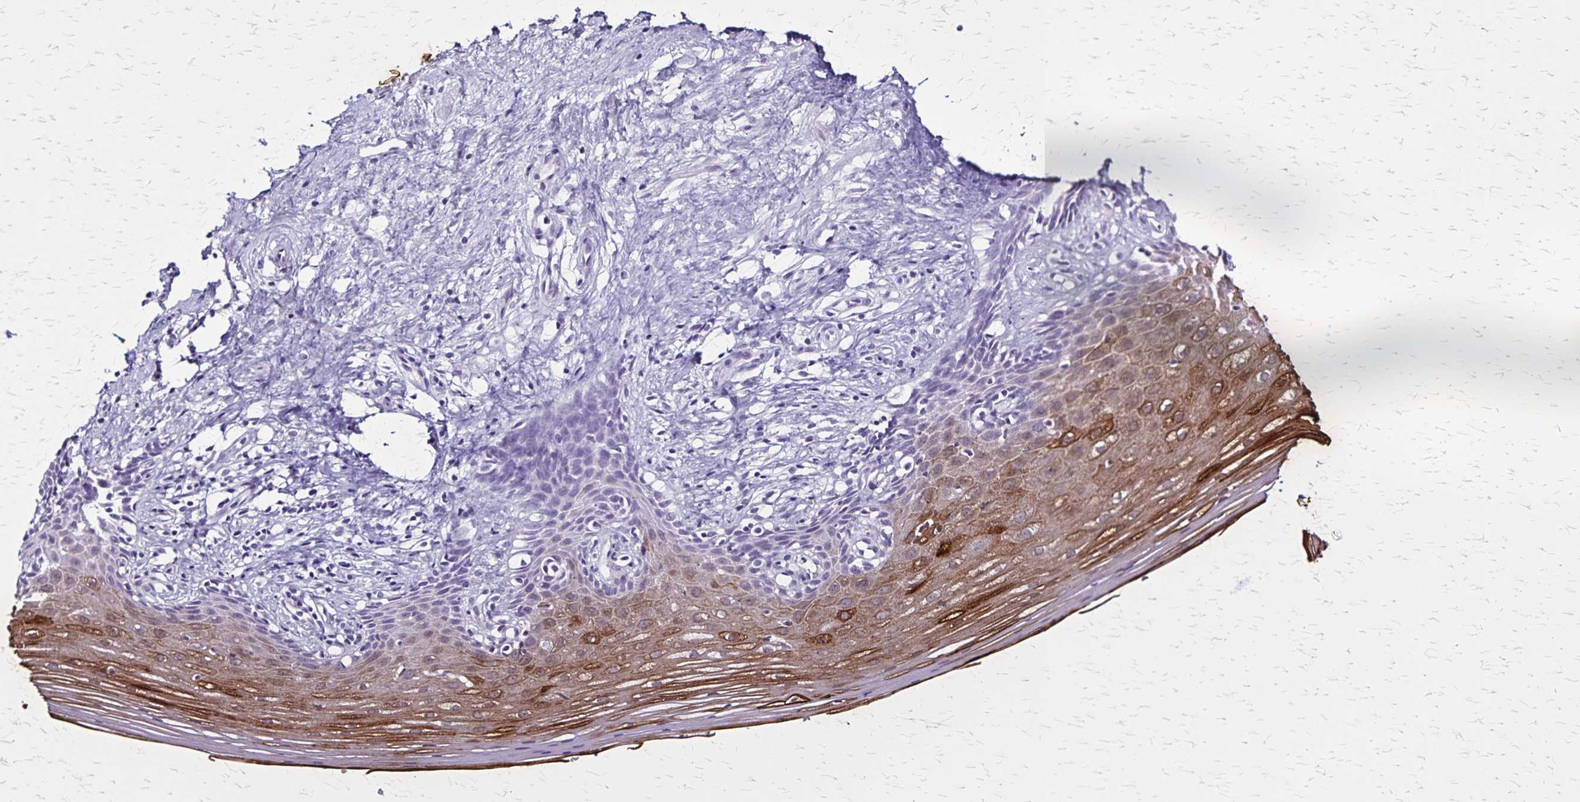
{"staining": {"intensity": "strong", "quantity": "25%-75%", "location": "cytoplasmic/membranous"}, "tissue": "vagina", "cell_type": "Squamous epithelial cells", "image_type": "normal", "snomed": [{"axis": "morphology", "description": "Normal tissue, NOS"}, {"axis": "topography", "description": "Vagina"}], "caption": "Immunohistochemistry histopathology image of unremarkable vagina: human vagina stained using IHC exhibits high levels of strong protein expression localized specifically in the cytoplasmic/membranous of squamous epithelial cells, appearing as a cytoplasmic/membranous brown color.", "gene": "KRT2", "patient": {"sex": "female", "age": 42}}